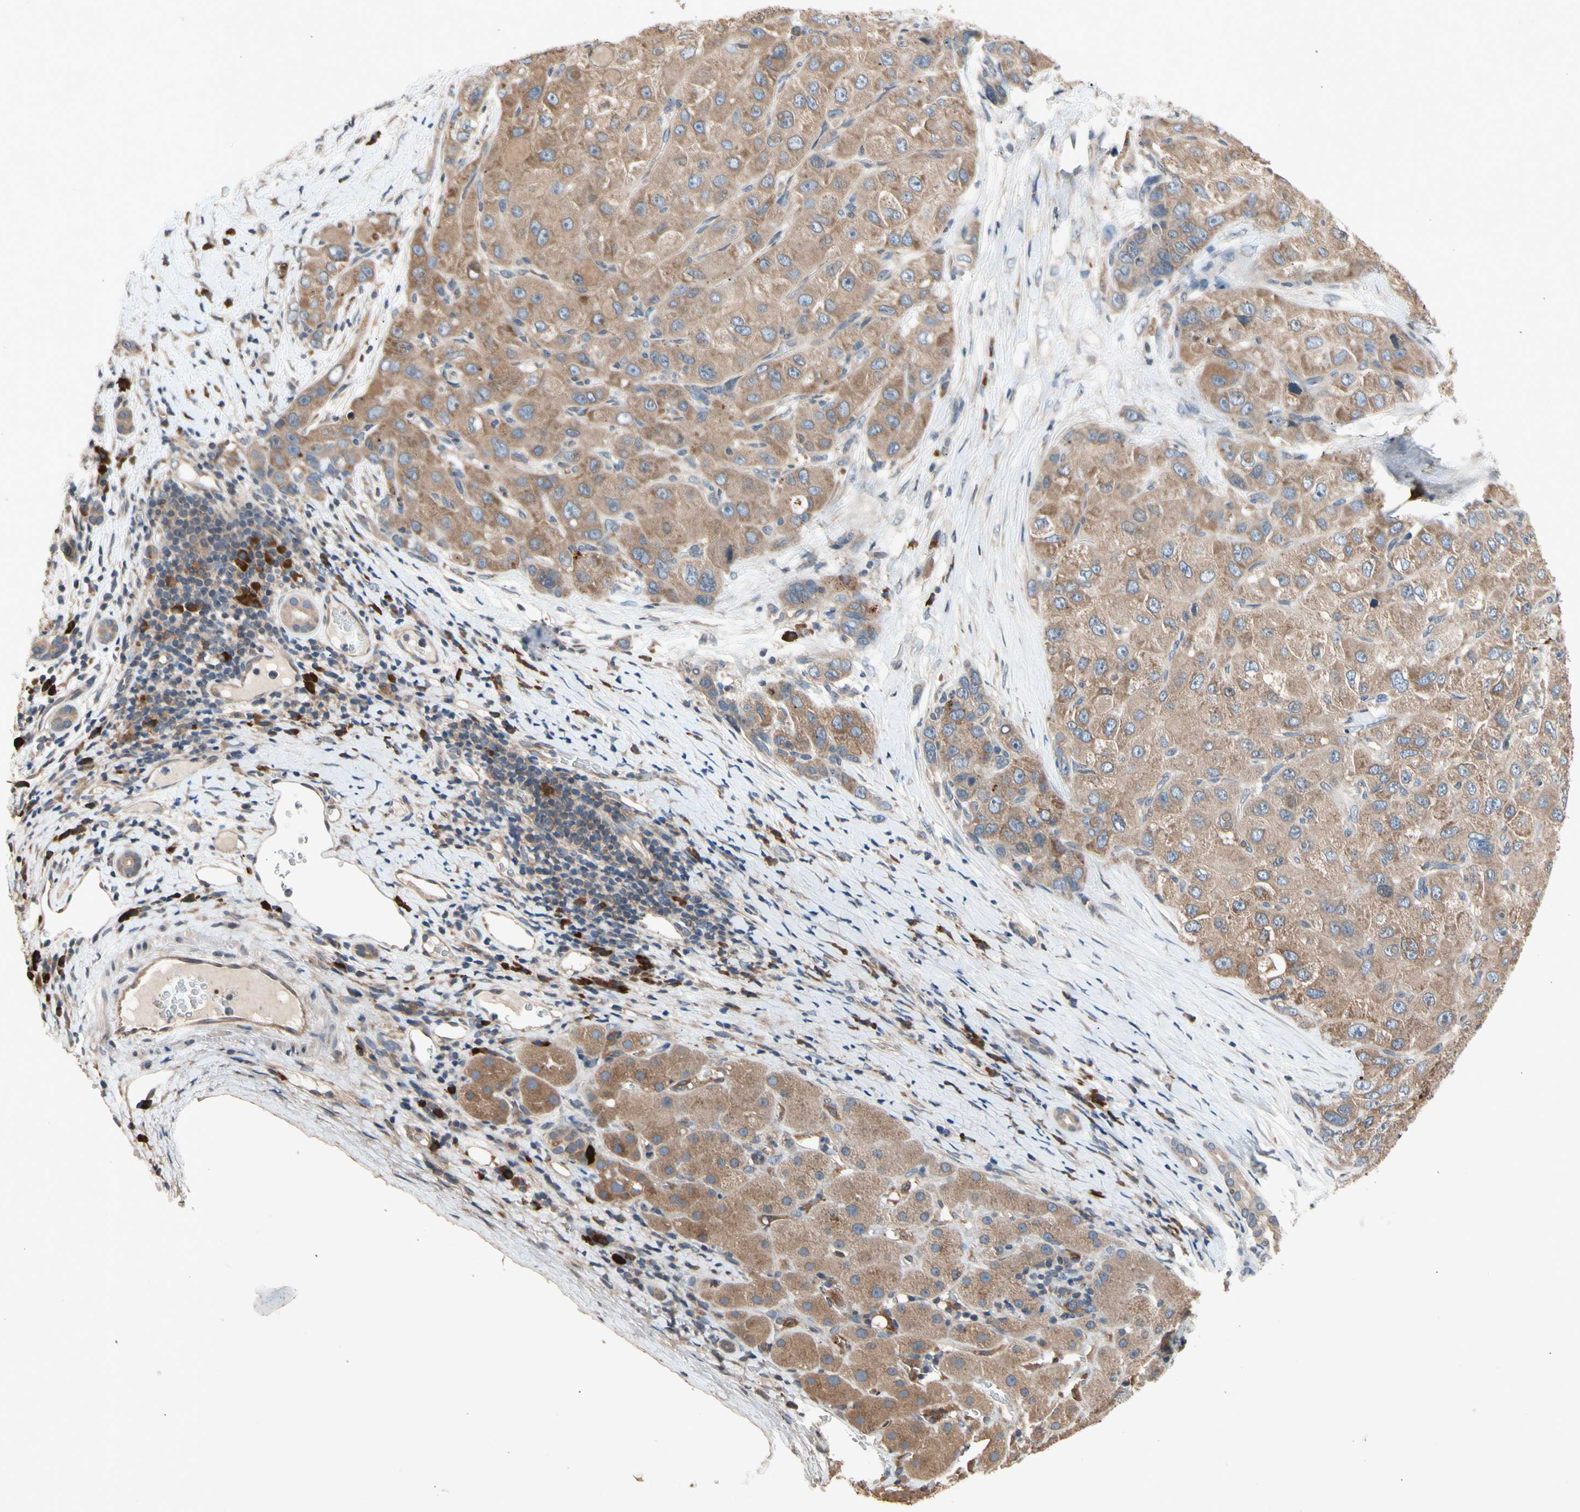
{"staining": {"intensity": "moderate", "quantity": ">75%", "location": "cytoplasmic/membranous"}, "tissue": "liver cancer", "cell_type": "Tumor cells", "image_type": "cancer", "snomed": [{"axis": "morphology", "description": "Carcinoma, Hepatocellular, NOS"}, {"axis": "topography", "description": "Liver"}], "caption": "Immunohistochemical staining of hepatocellular carcinoma (liver) demonstrates medium levels of moderate cytoplasmic/membranous expression in approximately >75% of tumor cells.", "gene": "PRDX4", "patient": {"sex": "male", "age": 80}}